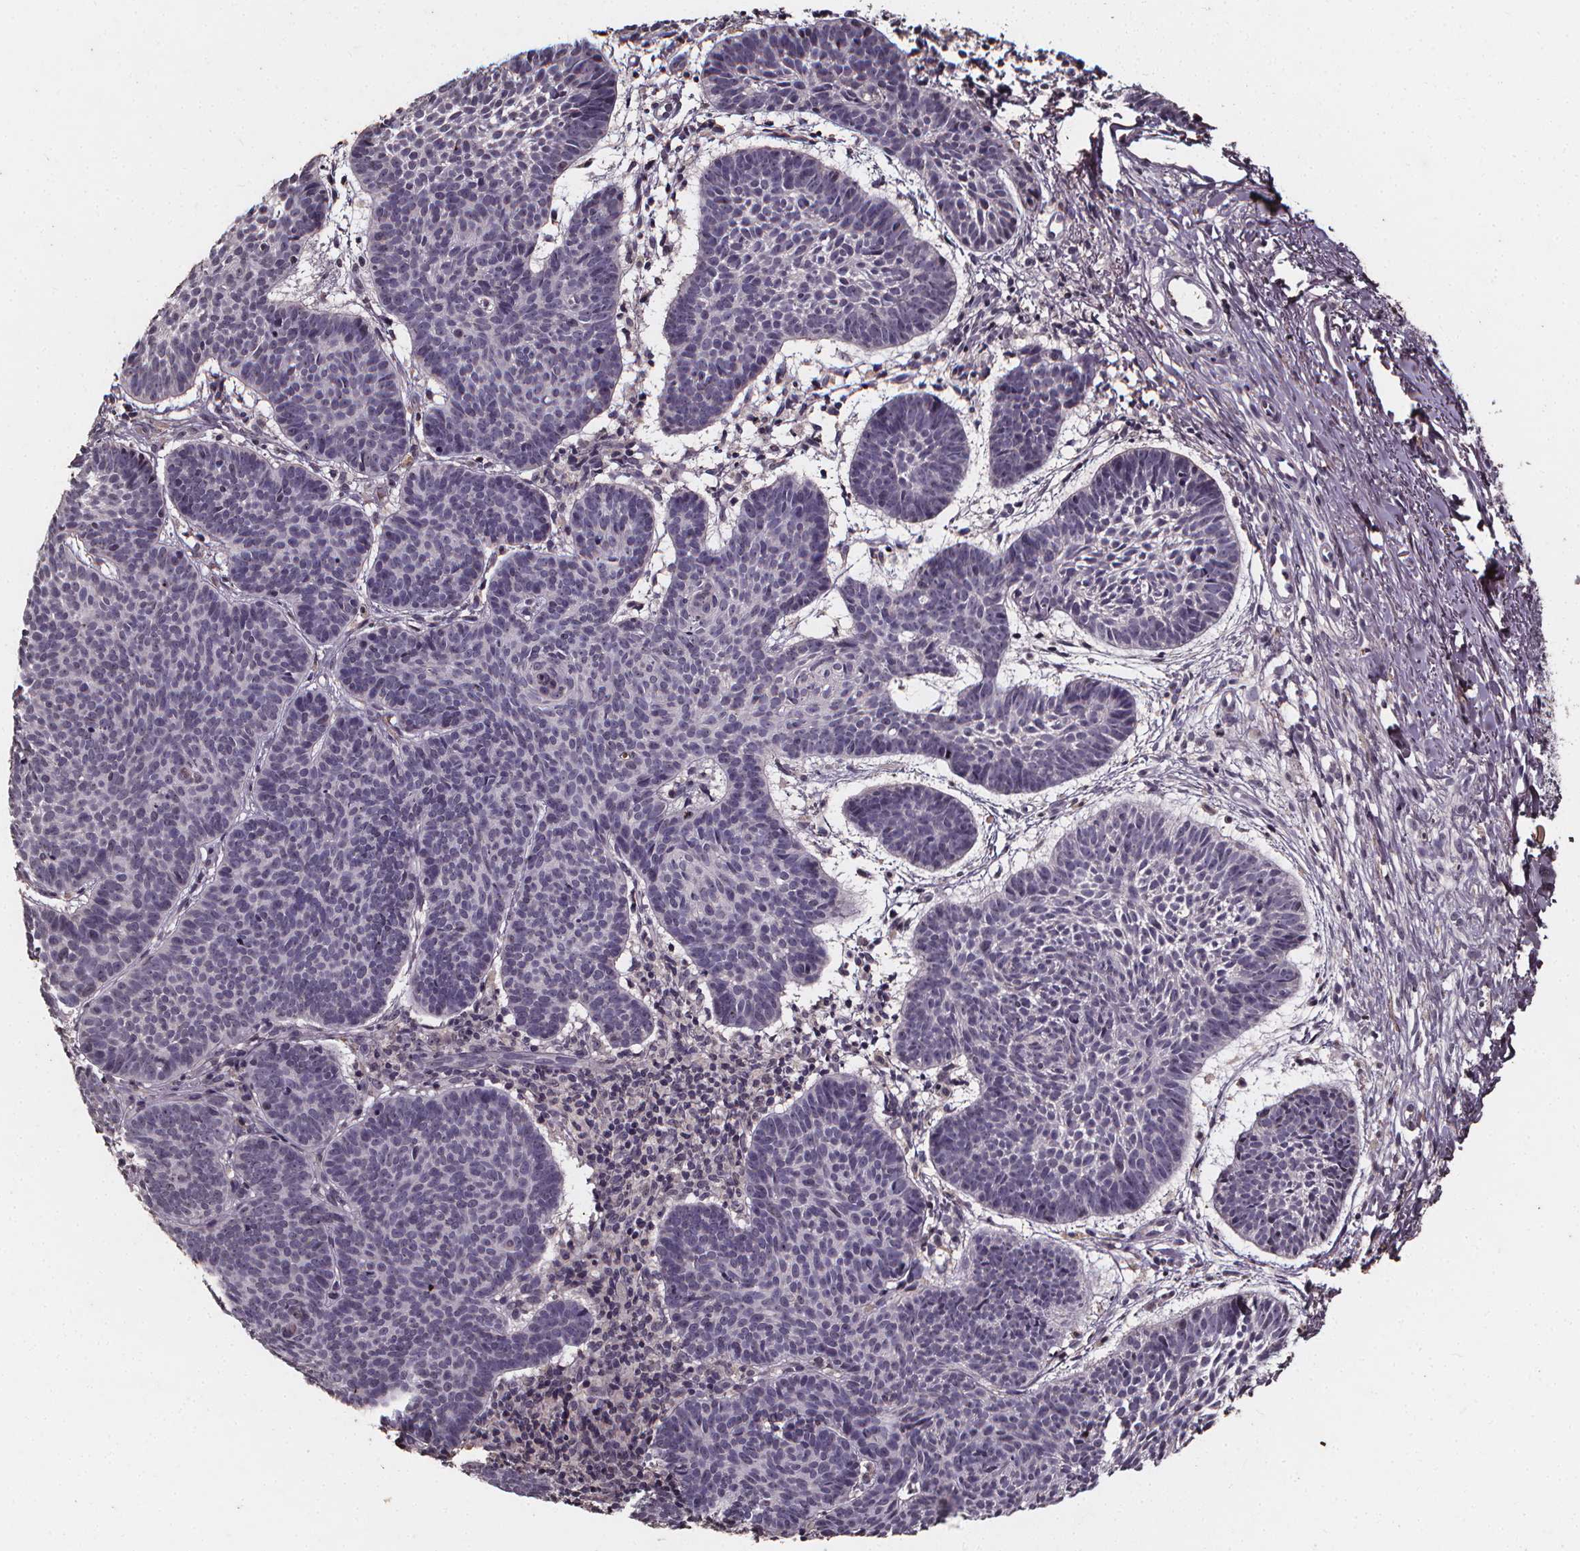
{"staining": {"intensity": "negative", "quantity": "none", "location": "none"}, "tissue": "skin cancer", "cell_type": "Tumor cells", "image_type": "cancer", "snomed": [{"axis": "morphology", "description": "Basal cell carcinoma"}, {"axis": "topography", "description": "Skin"}], "caption": "Human basal cell carcinoma (skin) stained for a protein using IHC exhibits no expression in tumor cells.", "gene": "SPAG8", "patient": {"sex": "male", "age": 72}}